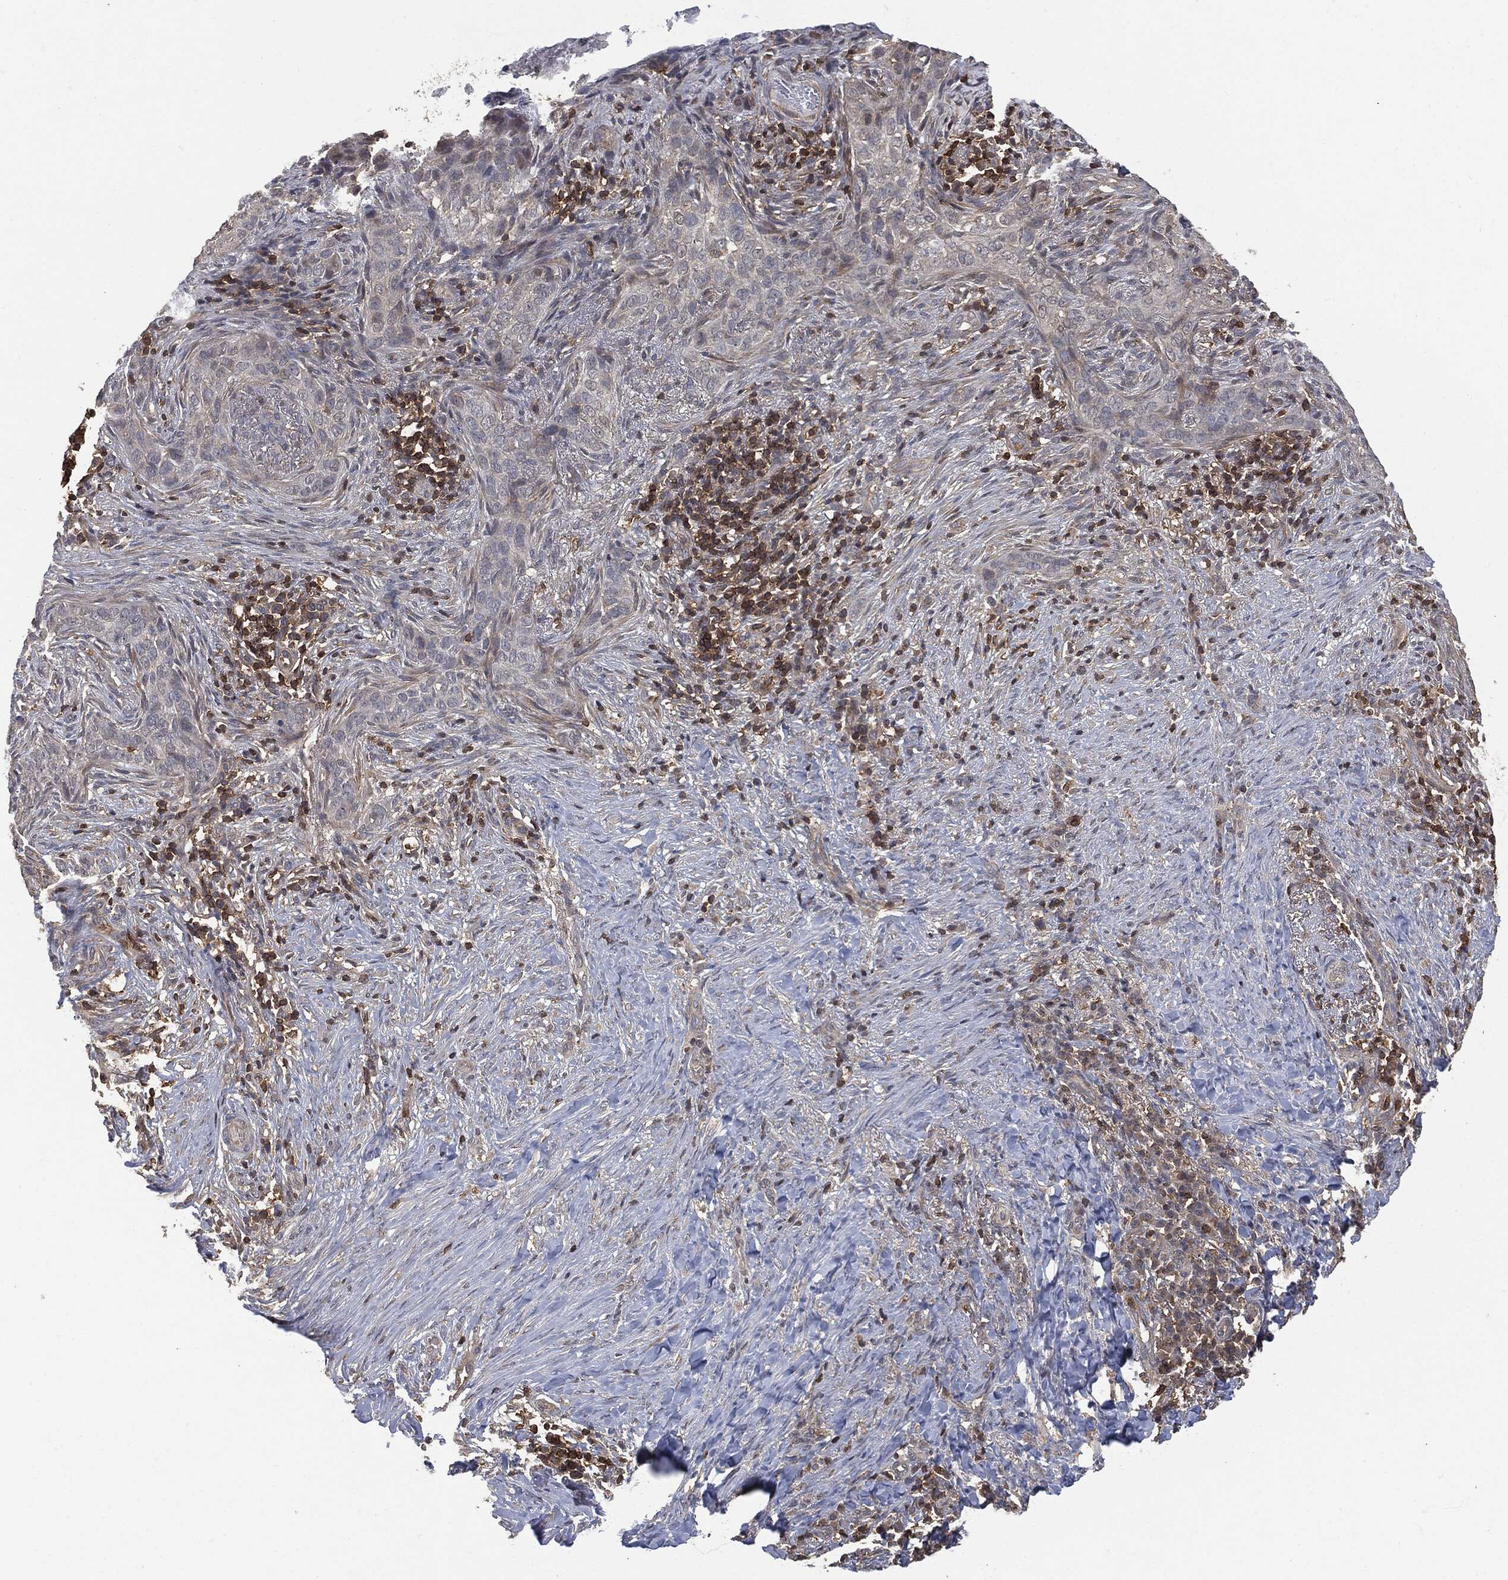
{"staining": {"intensity": "negative", "quantity": "none", "location": "none"}, "tissue": "skin cancer", "cell_type": "Tumor cells", "image_type": "cancer", "snomed": [{"axis": "morphology", "description": "Squamous cell carcinoma, NOS"}, {"axis": "topography", "description": "Skin"}], "caption": "Tumor cells are negative for protein expression in human skin squamous cell carcinoma. (DAB immunohistochemistry with hematoxylin counter stain).", "gene": "PSMB10", "patient": {"sex": "male", "age": 88}}